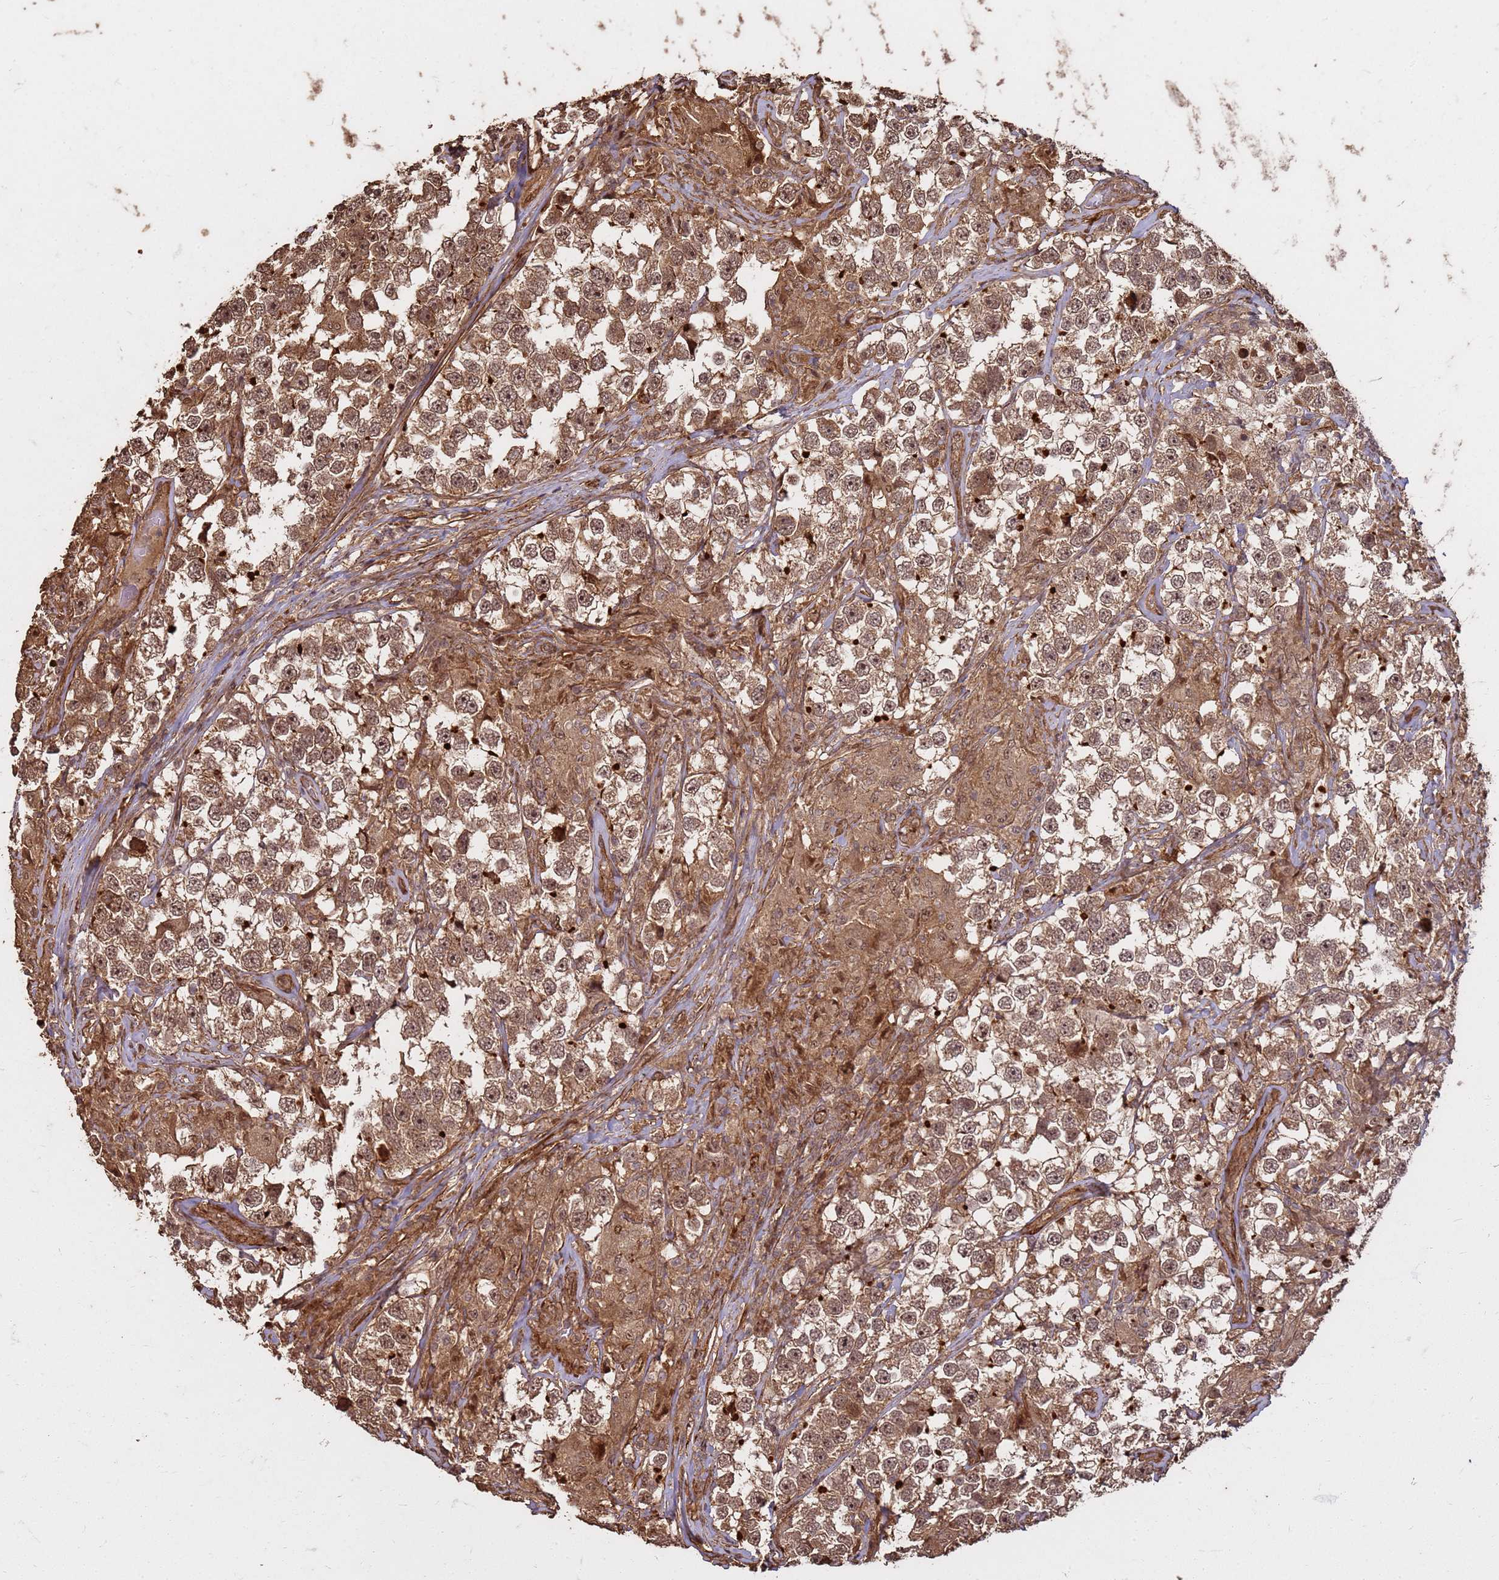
{"staining": {"intensity": "moderate", "quantity": ">75%", "location": "cytoplasmic/membranous,nuclear"}, "tissue": "testis cancer", "cell_type": "Tumor cells", "image_type": "cancer", "snomed": [{"axis": "morphology", "description": "Seminoma, NOS"}, {"axis": "topography", "description": "Testis"}], "caption": "A histopathology image showing moderate cytoplasmic/membranous and nuclear positivity in approximately >75% of tumor cells in testis cancer, as visualized by brown immunohistochemical staining.", "gene": "KIF26A", "patient": {"sex": "male", "age": 46}}